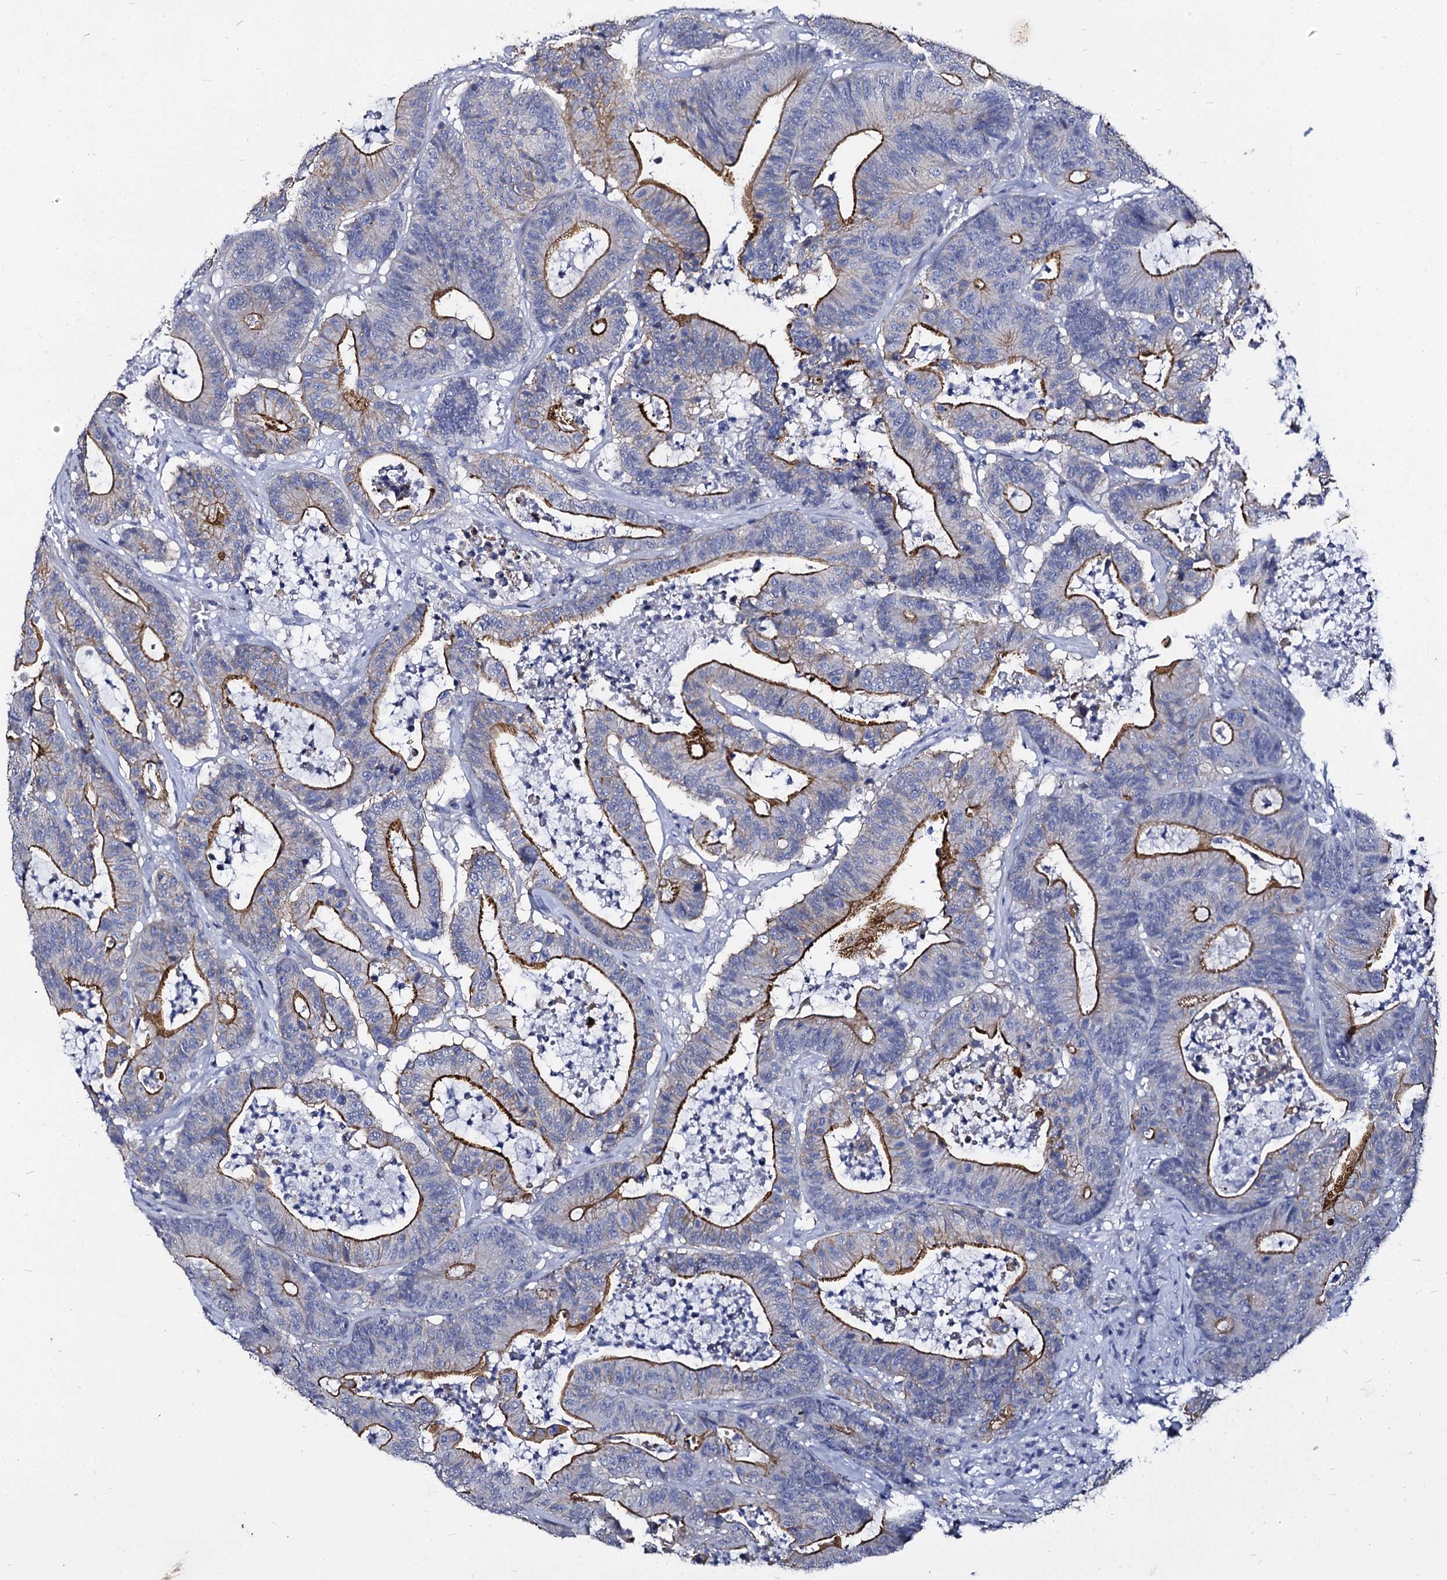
{"staining": {"intensity": "strong", "quantity": "25%-75%", "location": "cytoplasmic/membranous"}, "tissue": "colorectal cancer", "cell_type": "Tumor cells", "image_type": "cancer", "snomed": [{"axis": "morphology", "description": "Adenocarcinoma, NOS"}, {"axis": "topography", "description": "Colon"}], "caption": "High-magnification brightfield microscopy of colorectal cancer stained with DAB (3,3'-diaminobenzidine) (brown) and counterstained with hematoxylin (blue). tumor cells exhibit strong cytoplasmic/membranous expression is present in approximately25%-75% of cells. (DAB (3,3'-diaminobenzidine) IHC, brown staining for protein, blue staining for nuclei).", "gene": "CBFB", "patient": {"sex": "female", "age": 84}}